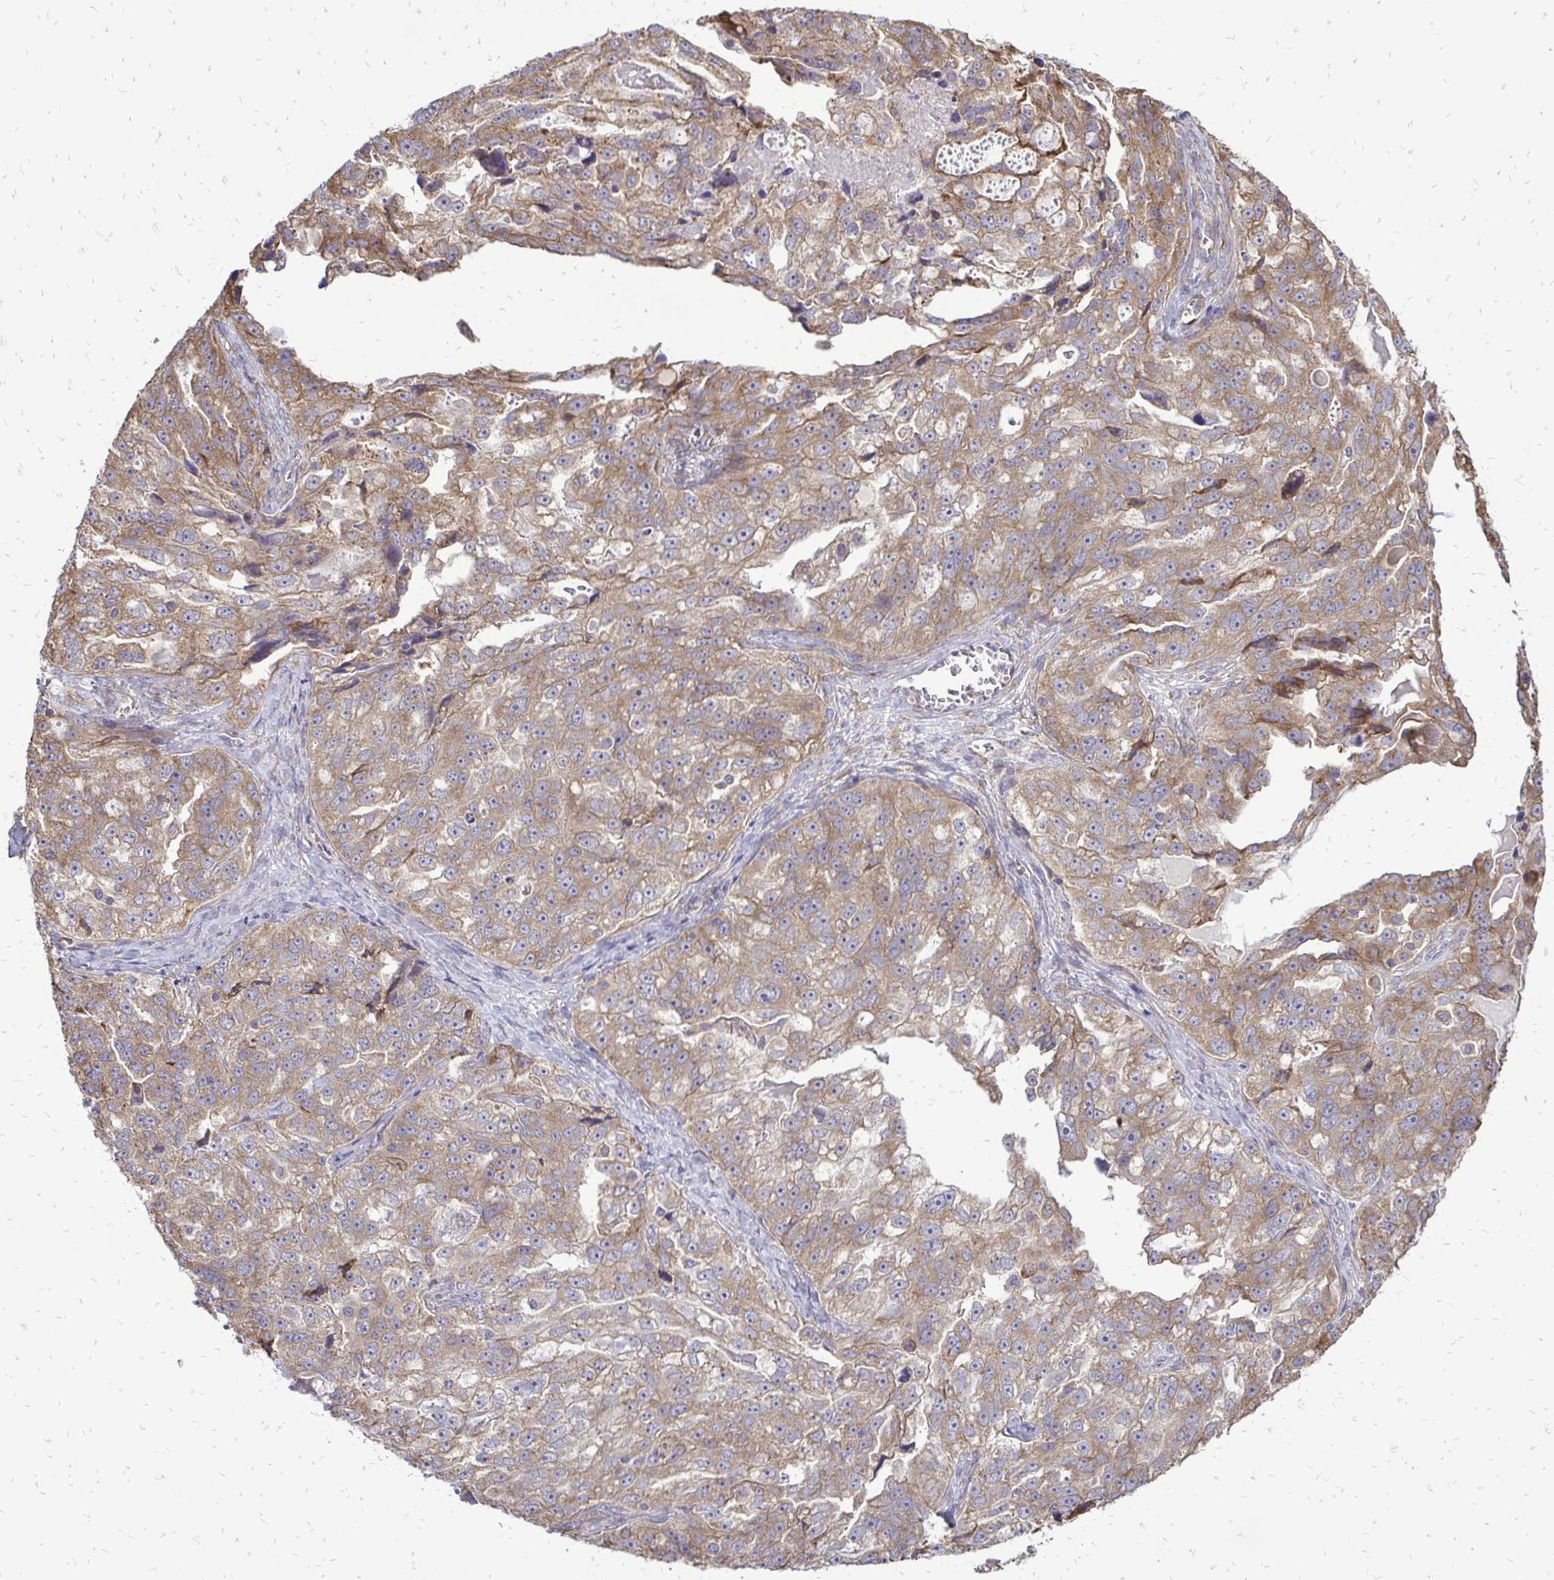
{"staining": {"intensity": "moderate", "quantity": ">75%", "location": "cytoplasmic/membranous"}, "tissue": "ovarian cancer", "cell_type": "Tumor cells", "image_type": "cancer", "snomed": [{"axis": "morphology", "description": "Cystadenocarcinoma, serous, NOS"}, {"axis": "topography", "description": "Ovary"}], "caption": "A brown stain labels moderate cytoplasmic/membranous expression of a protein in ovarian cancer (serous cystadenocarcinoma) tumor cells.", "gene": "RPS3", "patient": {"sex": "female", "age": 51}}